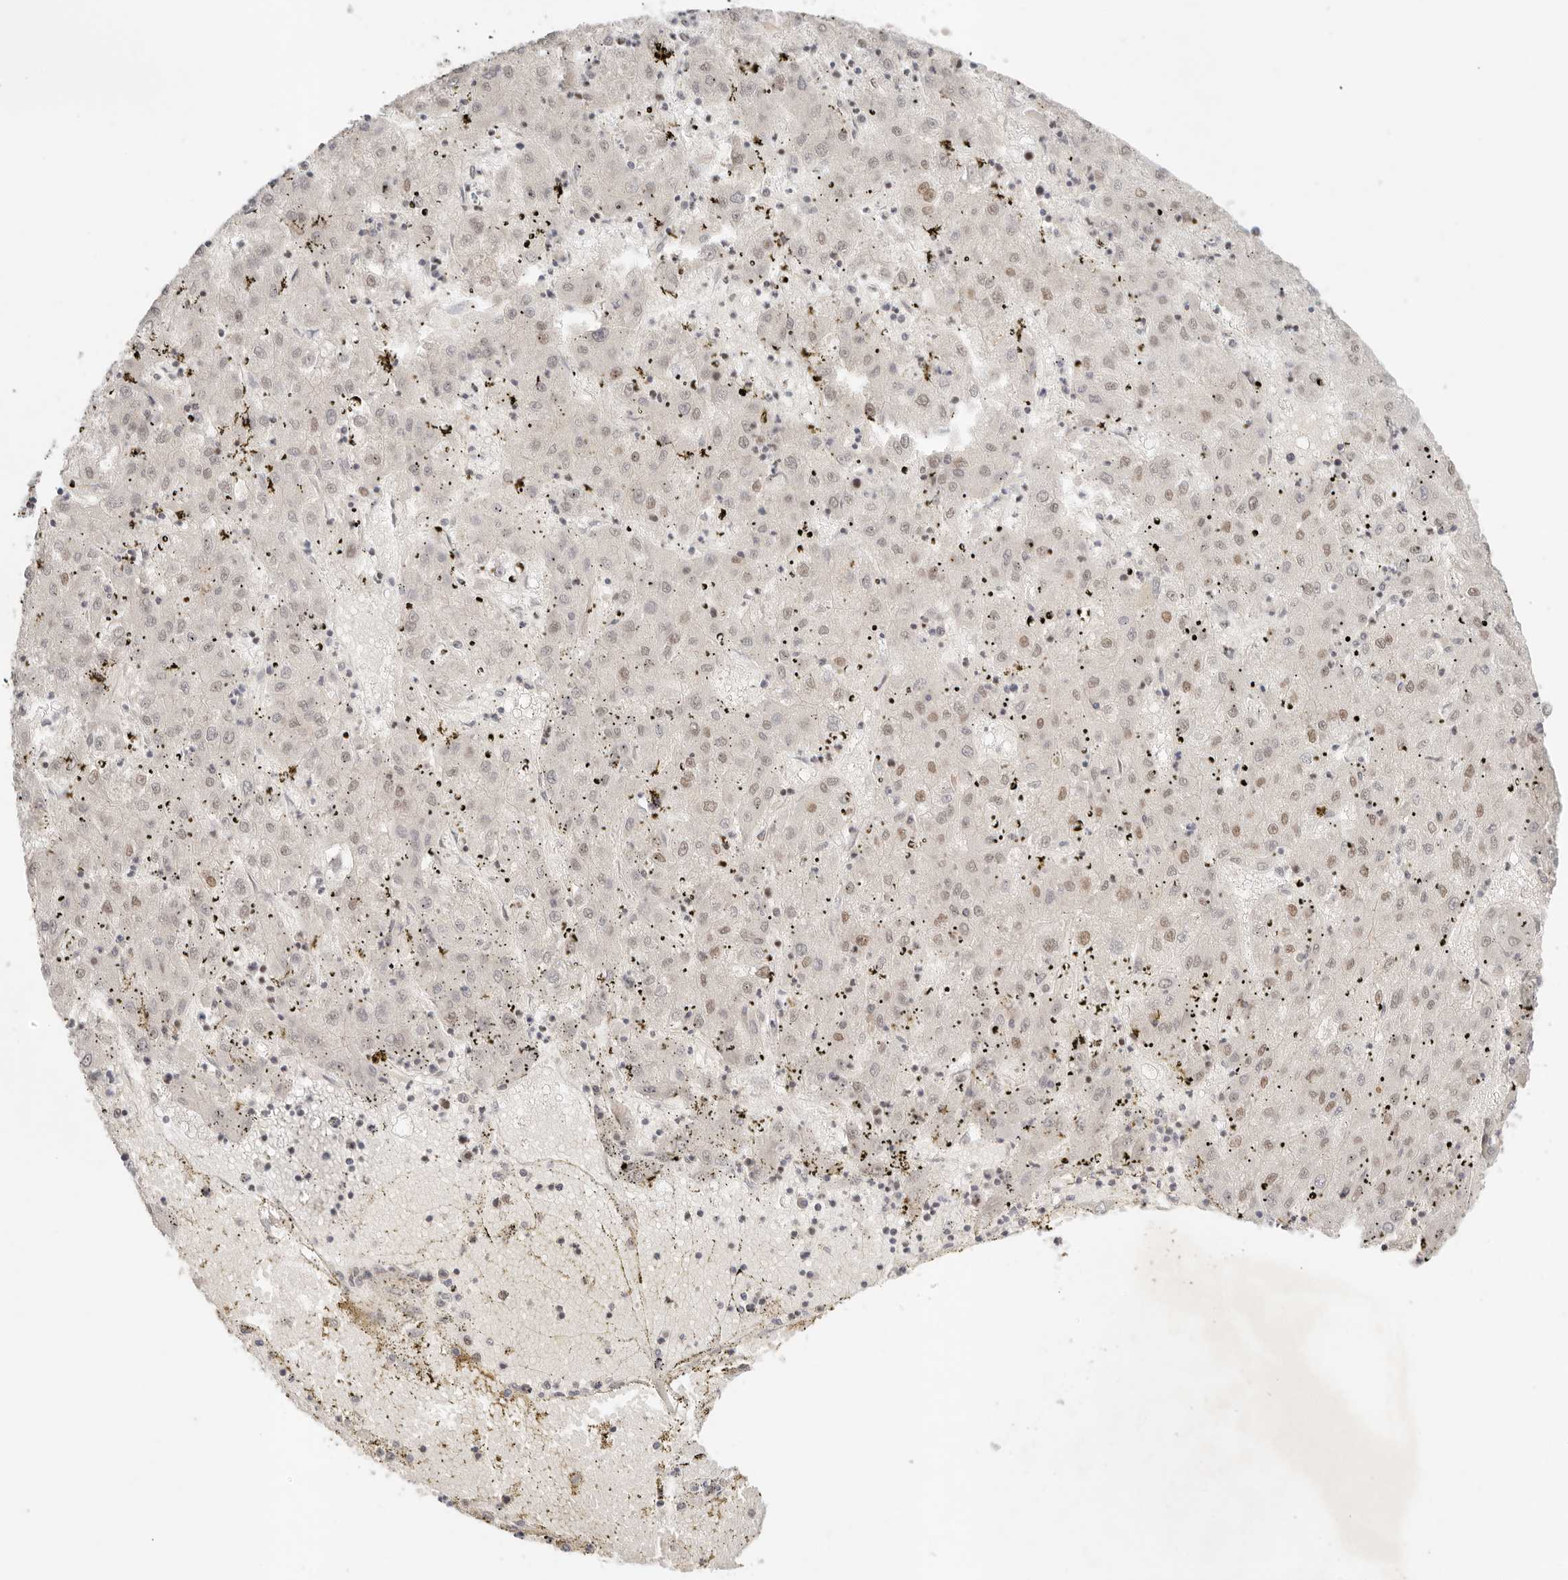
{"staining": {"intensity": "weak", "quantity": "<25%", "location": "nuclear"}, "tissue": "liver cancer", "cell_type": "Tumor cells", "image_type": "cancer", "snomed": [{"axis": "morphology", "description": "Carcinoma, Hepatocellular, NOS"}, {"axis": "topography", "description": "Liver"}], "caption": "This is an immunohistochemistry micrograph of human hepatocellular carcinoma (liver). There is no staining in tumor cells.", "gene": "HOXC5", "patient": {"sex": "male", "age": 72}}